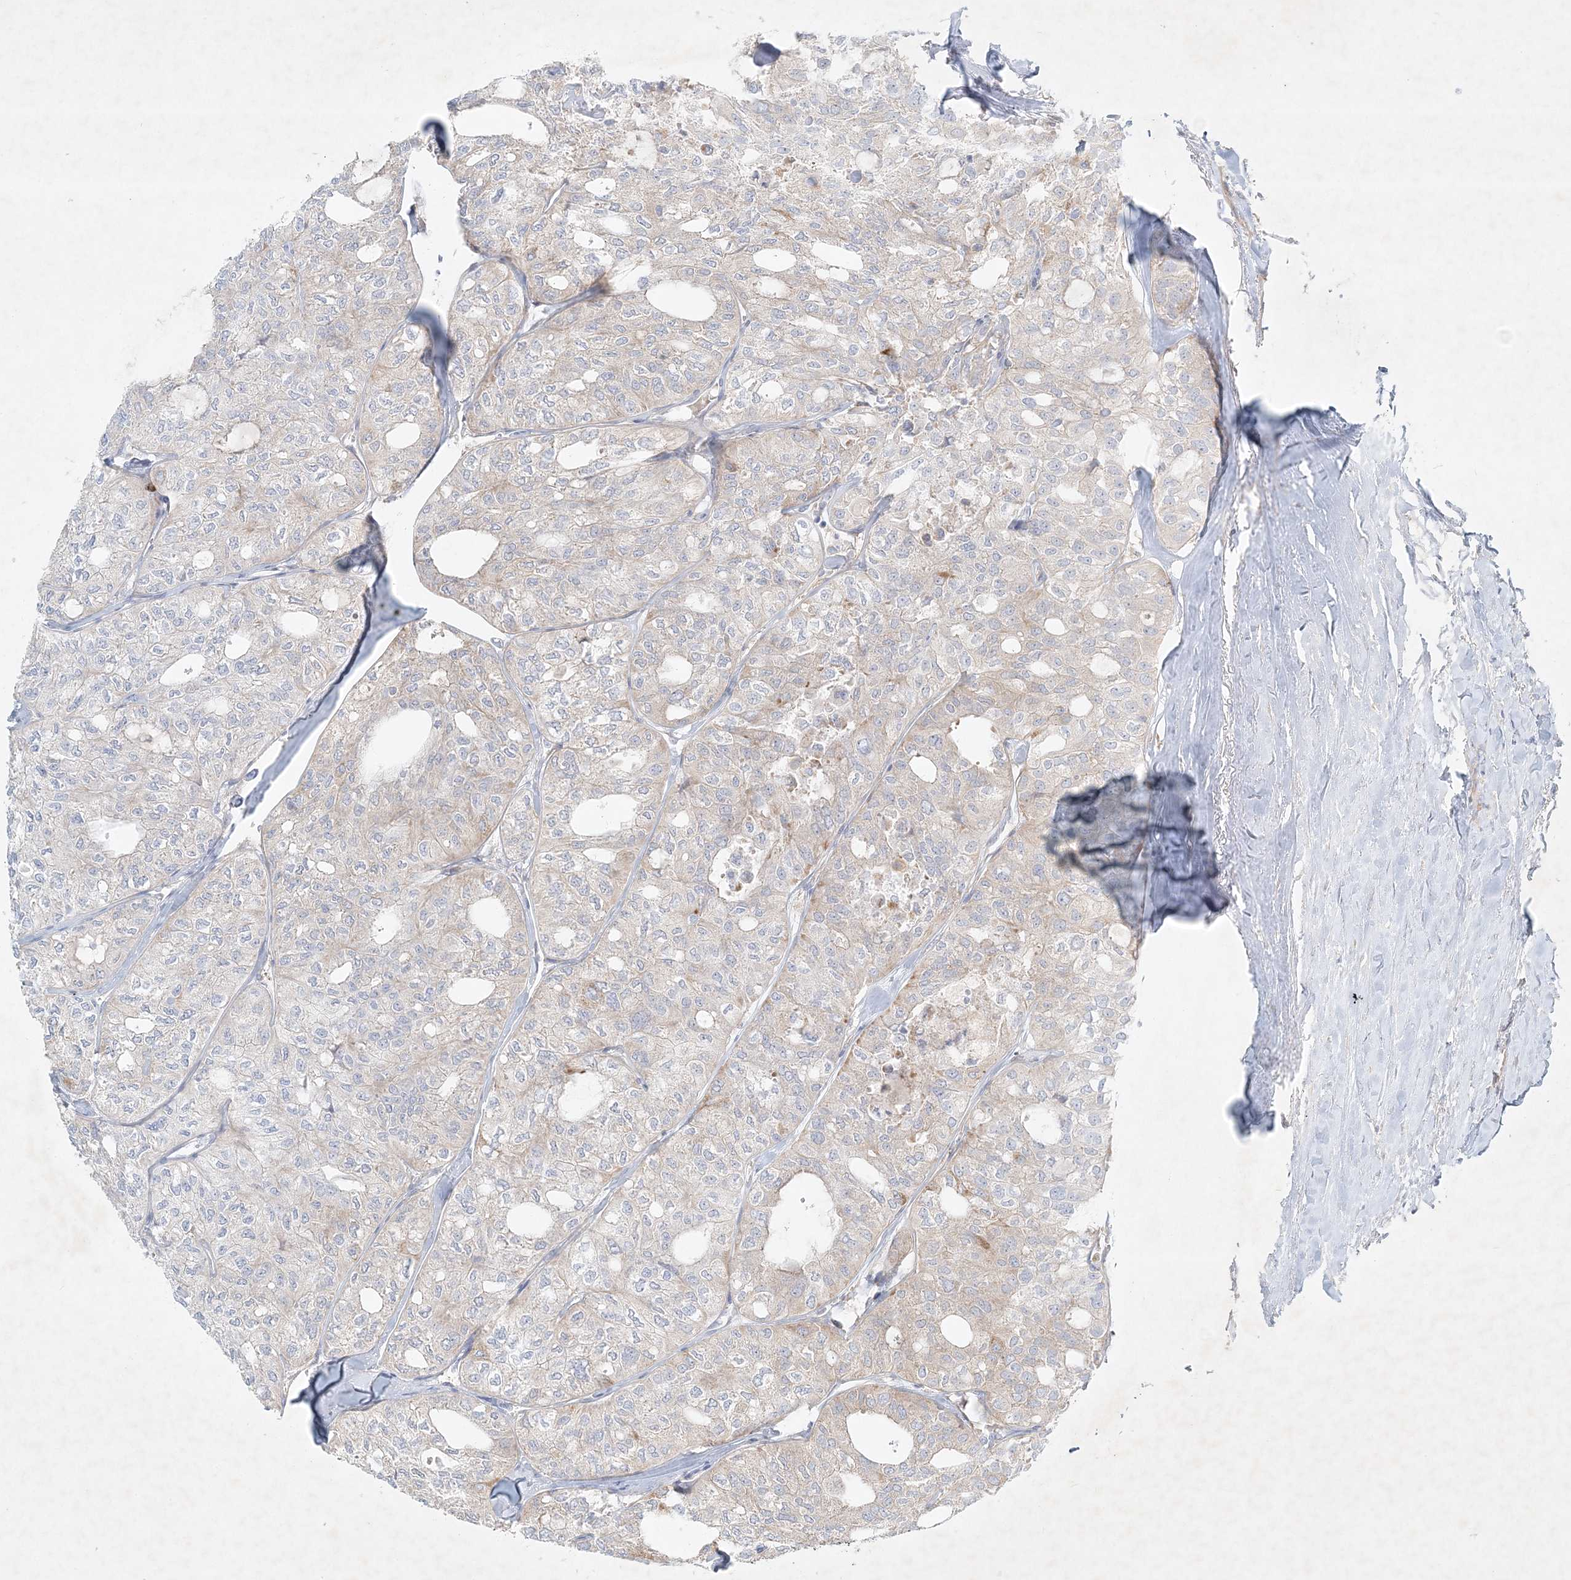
{"staining": {"intensity": "negative", "quantity": "none", "location": "none"}, "tissue": "thyroid cancer", "cell_type": "Tumor cells", "image_type": "cancer", "snomed": [{"axis": "morphology", "description": "Follicular adenoma carcinoma, NOS"}, {"axis": "topography", "description": "Thyroid gland"}], "caption": "High power microscopy photomicrograph of an immunohistochemistry photomicrograph of thyroid follicular adenoma carcinoma, revealing no significant positivity in tumor cells.", "gene": "STK11IP", "patient": {"sex": "male", "age": 75}}